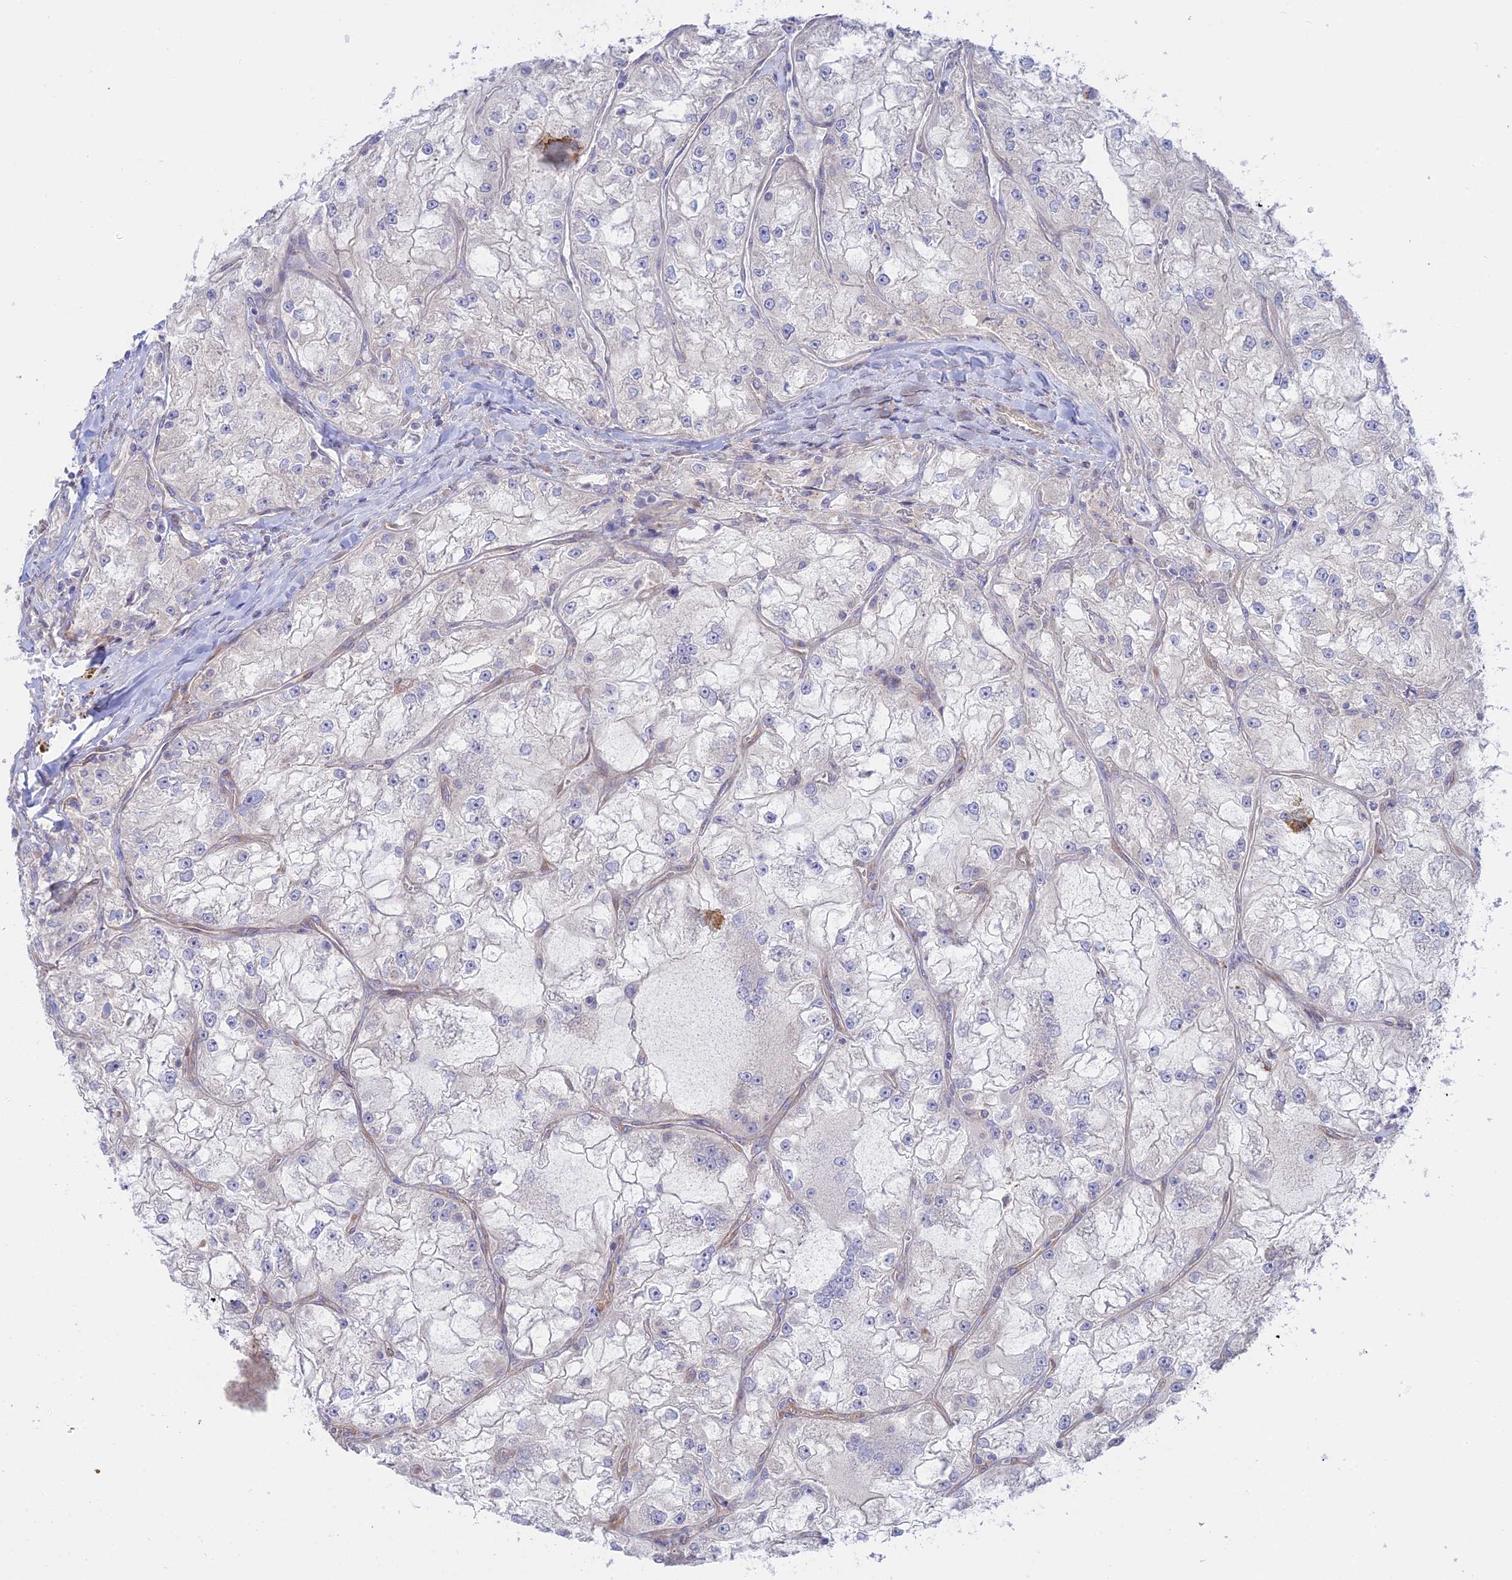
{"staining": {"intensity": "negative", "quantity": "none", "location": "none"}, "tissue": "renal cancer", "cell_type": "Tumor cells", "image_type": "cancer", "snomed": [{"axis": "morphology", "description": "Adenocarcinoma, NOS"}, {"axis": "topography", "description": "Kidney"}], "caption": "A histopathology image of renal adenocarcinoma stained for a protein displays no brown staining in tumor cells.", "gene": "KCNAB1", "patient": {"sex": "female", "age": 72}}